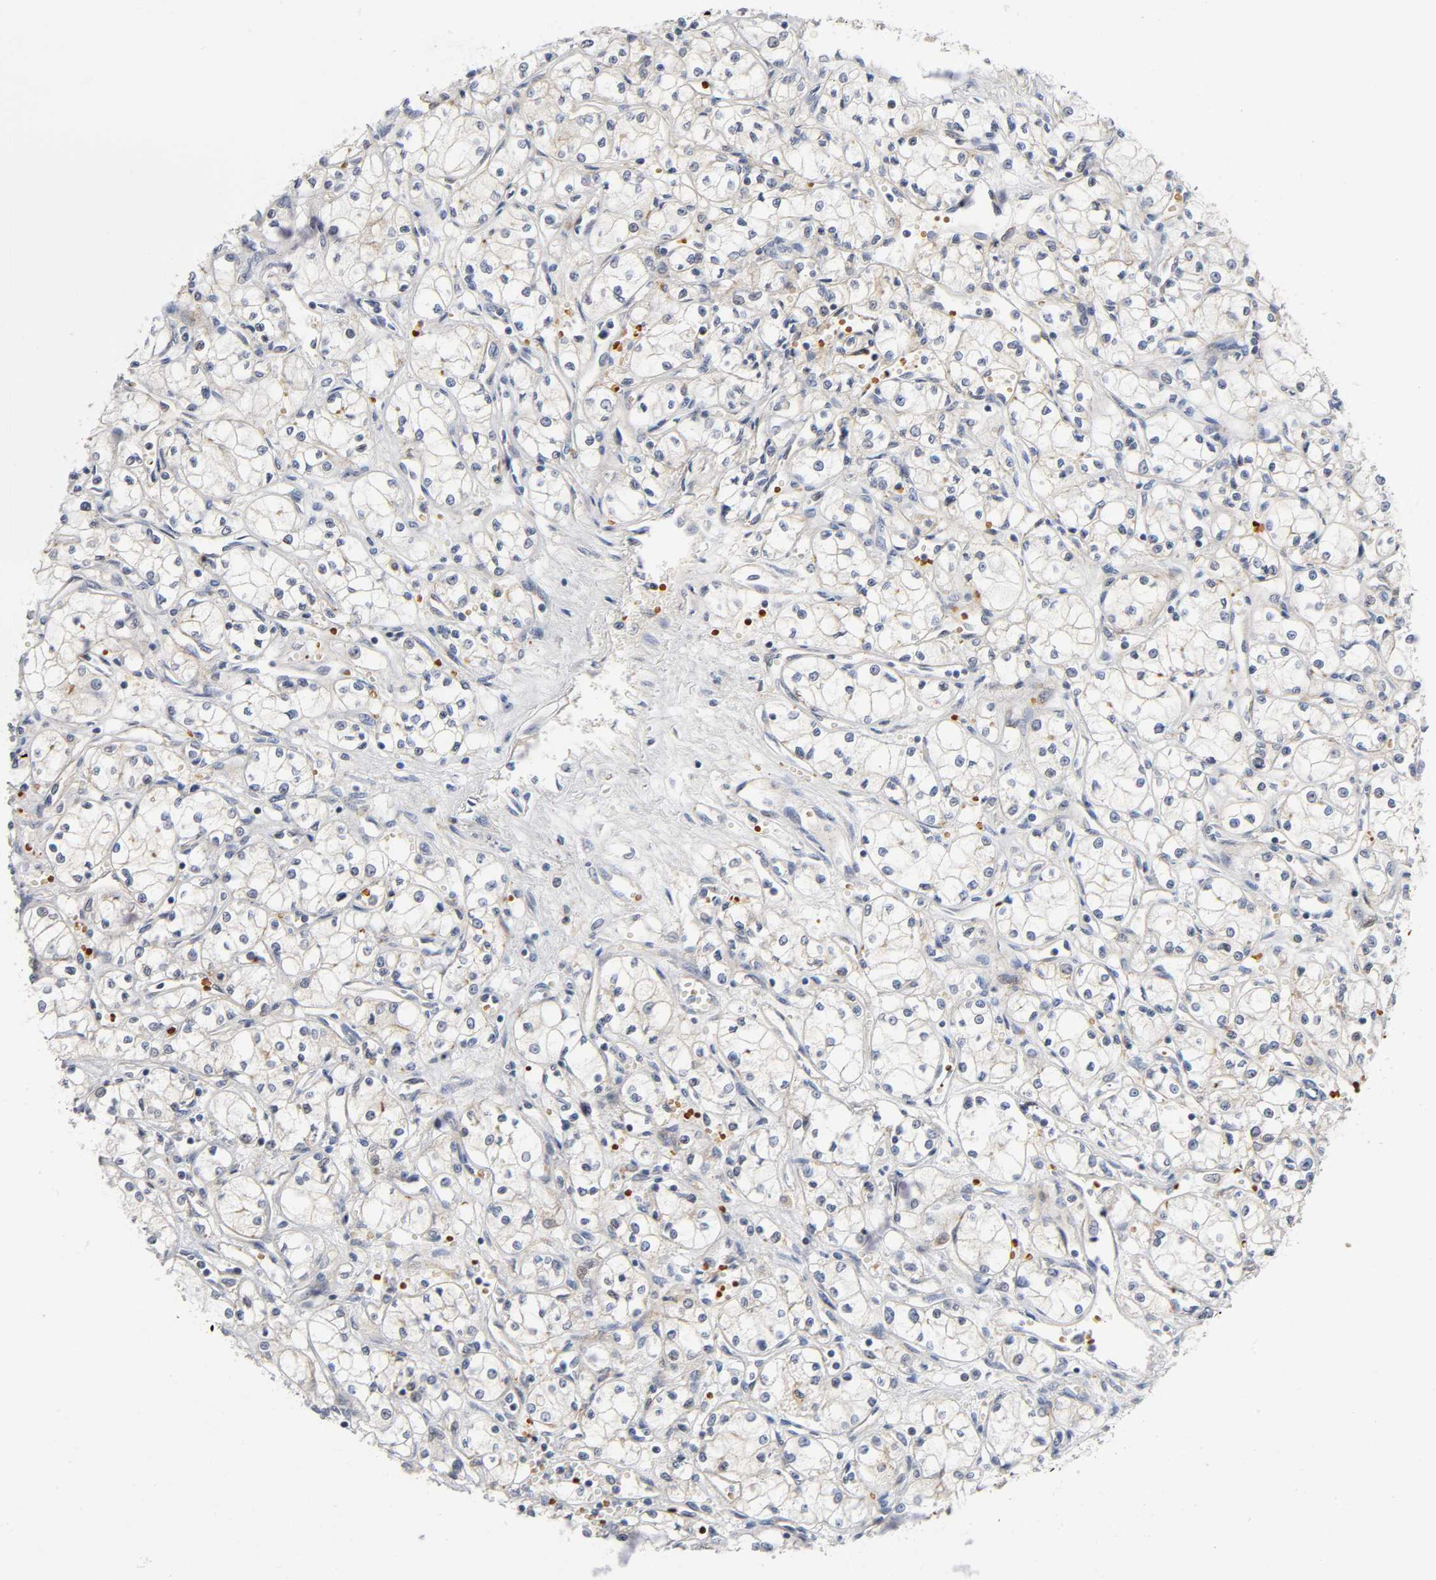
{"staining": {"intensity": "negative", "quantity": "none", "location": "none"}, "tissue": "renal cancer", "cell_type": "Tumor cells", "image_type": "cancer", "snomed": [{"axis": "morphology", "description": "Normal tissue, NOS"}, {"axis": "morphology", "description": "Adenocarcinoma, NOS"}, {"axis": "topography", "description": "Kidney"}], "caption": "Protein analysis of renal cancer demonstrates no significant staining in tumor cells. (DAB (3,3'-diaminobenzidine) immunohistochemistry visualized using brightfield microscopy, high magnification).", "gene": "CD2AP", "patient": {"sex": "male", "age": 59}}